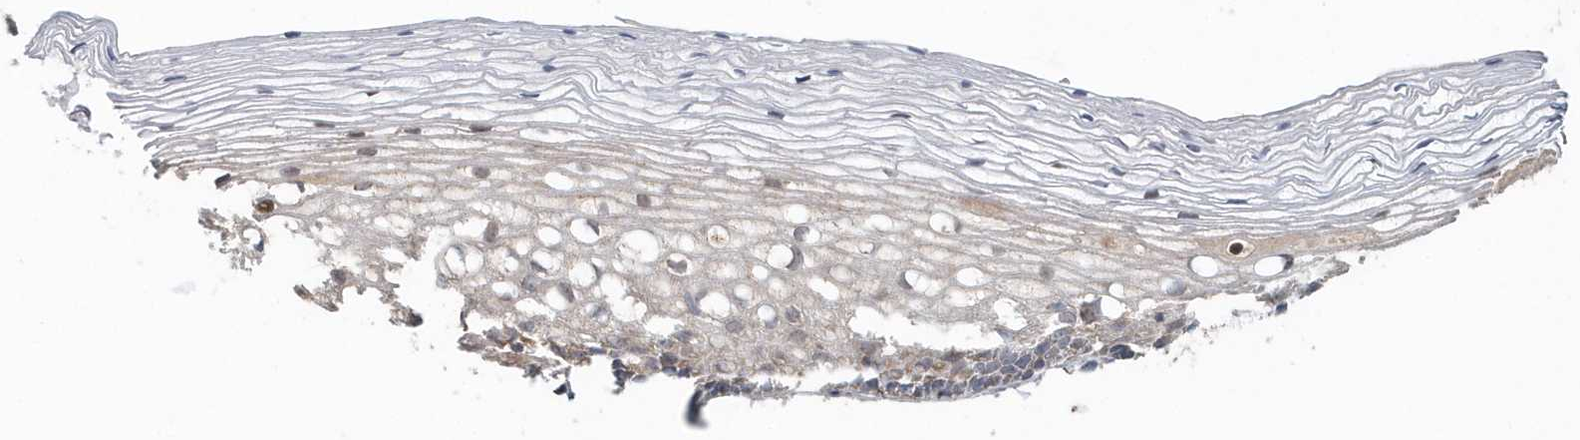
{"staining": {"intensity": "weak", "quantity": "25%-75%", "location": "cytoplasmic/membranous"}, "tissue": "cervix", "cell_type": "Glandular cells", "image_type": "normal", "snomed": [{"axis": "morphology", "description": "Normal tissue, NOS"}, {"axis": "topography", "description": "Cervix"}], "caption": "The image demonstrates staining of benign cervix, revealing weak cytoplasmic/membranous protein staining (brown color) within glandular cells. (brown staining indicates protein expression, while blue staining denotes nuclei).", "gene": "MMUT", "patient": {"sex": "female", "age": 27}}